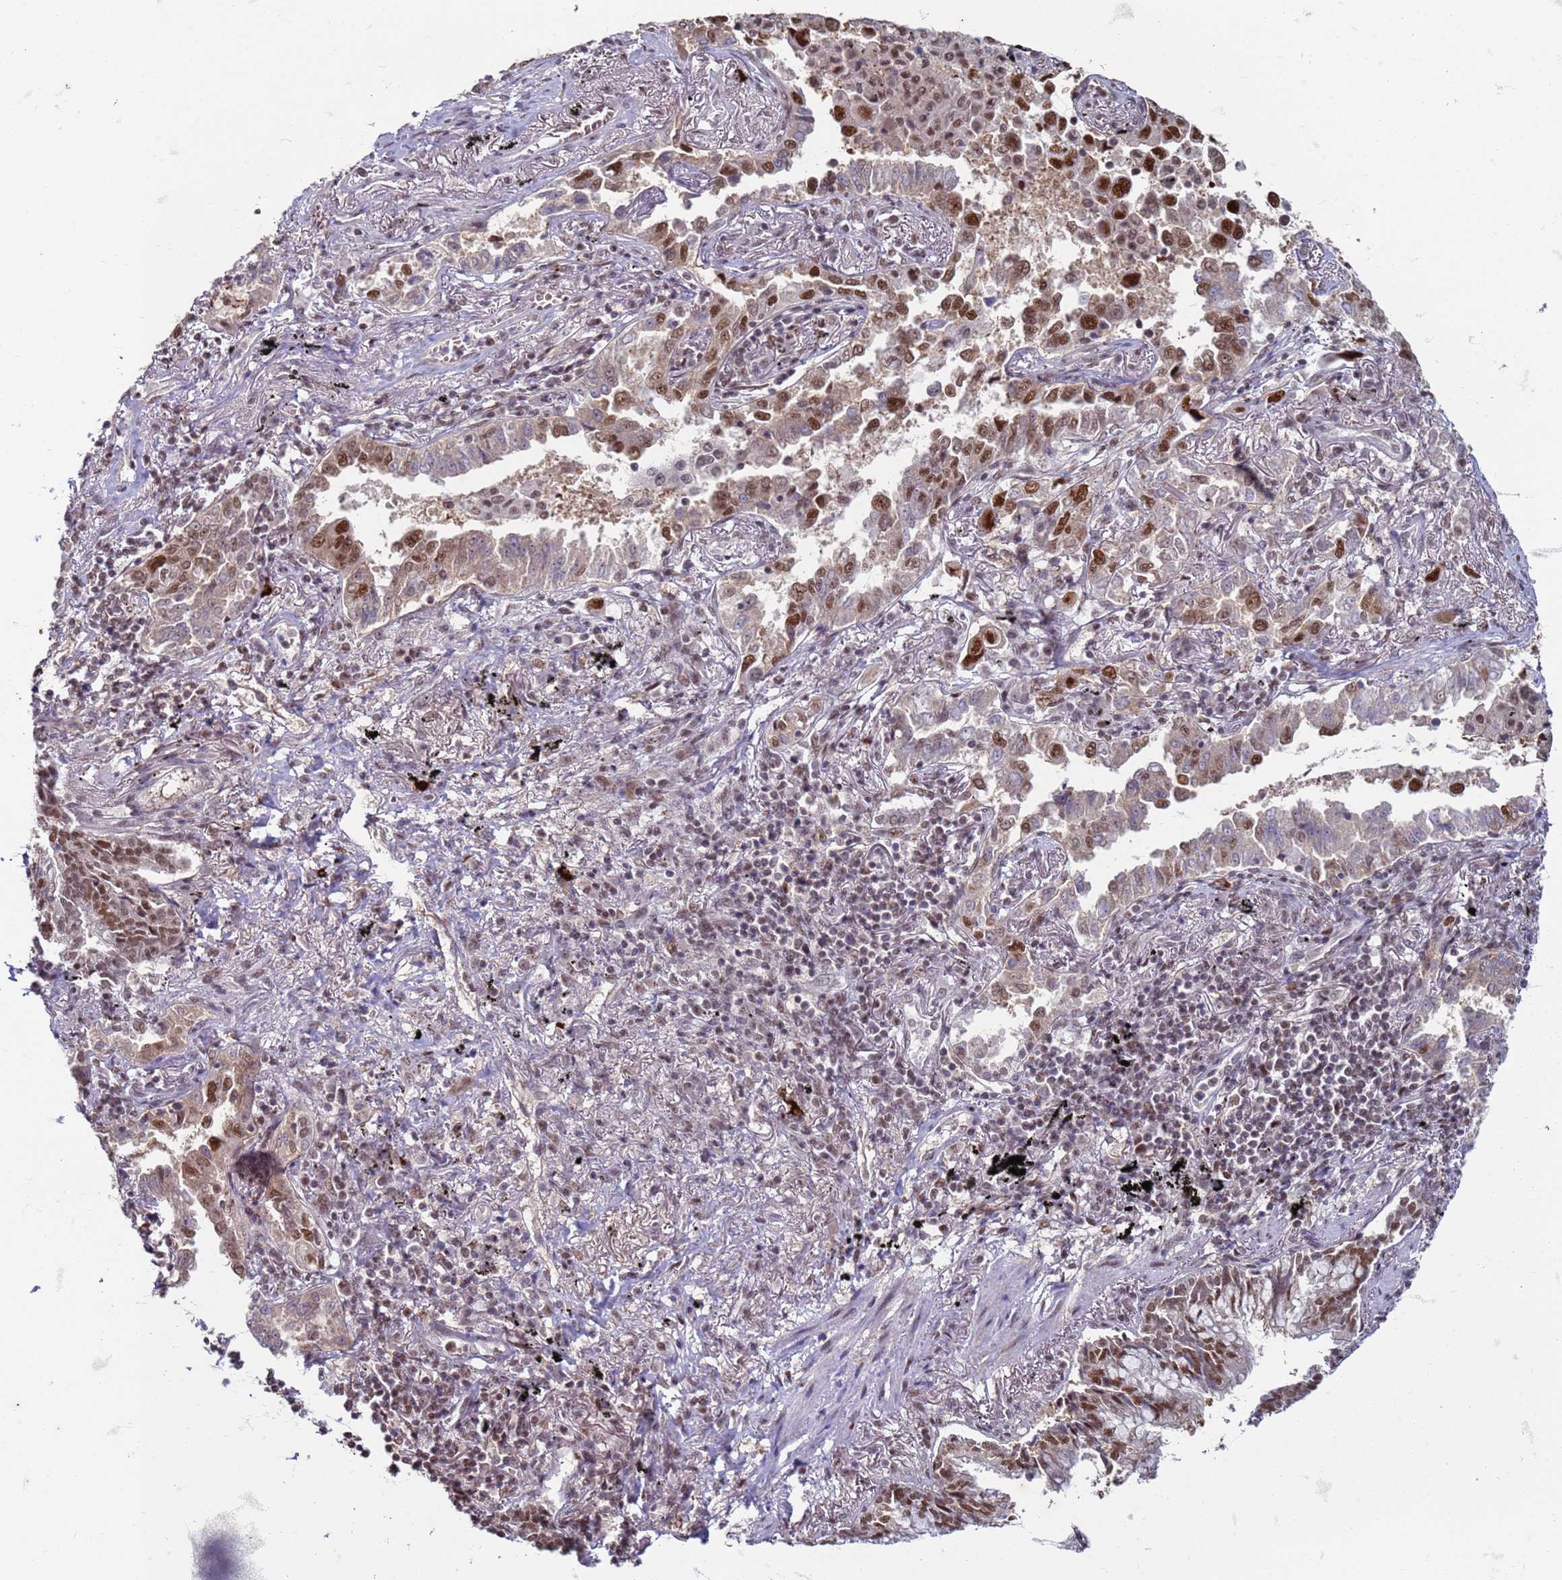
{"staining": {"intensity": "strong", "quantity": "25%-75%", "location": "nuclear"}, "tissue": "lung cancer", "cell_type": "Tumor cells", "image_type": "cancer", "snomed": [{"axis": "morphology", "description": "Adenocarcinoma, NOS"}, {"axis": "topography", "description": "Lung"}], "caption": "Immunohistochemistry (IHC) (DAB) staining of human adenocarcinoma (lung) reveals strong nuclear protein positivity in about 25%-75% of tumor cells. (brown staining indicates protein expression, while blue staining denotes nuclei).", "gene": "TRMT6", "patient": {"sex": "male", "age": 67}}